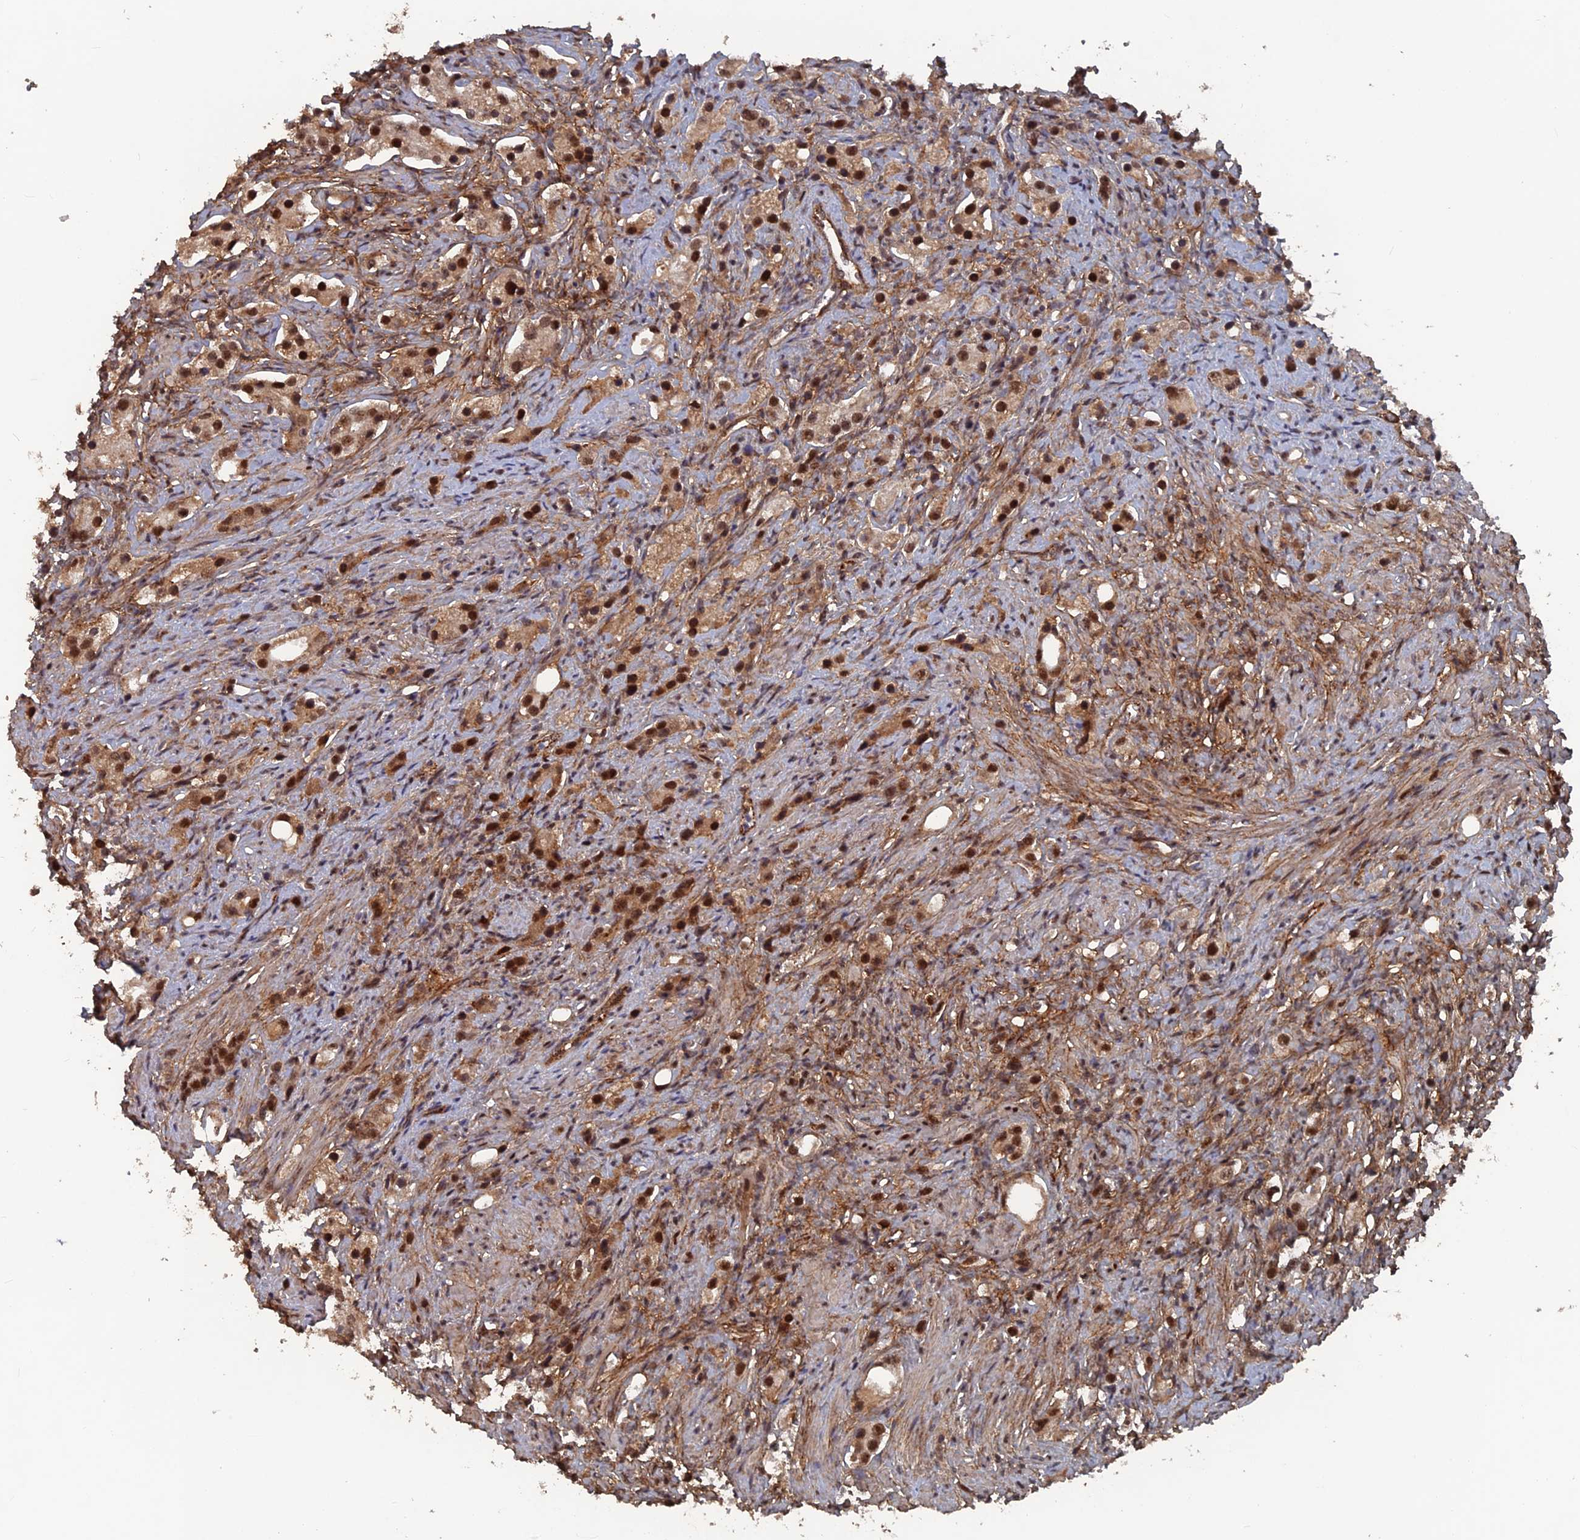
{"staining": {"intensity": "strong", "quantity": ">75%", "location": "cytoplasmic/membranous,nuclear"}, "tissue": "prostate cancer", "cell_type": "Tumor cells", "image_type": "cancer", "snomed": [{"axis": "morphology", "description": "Adenocarcinoma, High grade"}, {"axis": "topography", "description": "Prostate"}], "caption": "Human high-grade adenocarcinoma (prostate) stained with a protein marker demonstrates strong staining in tumor cells.", "gene": "SH3D21", "patient": {"sex": "male", "age": 63}}